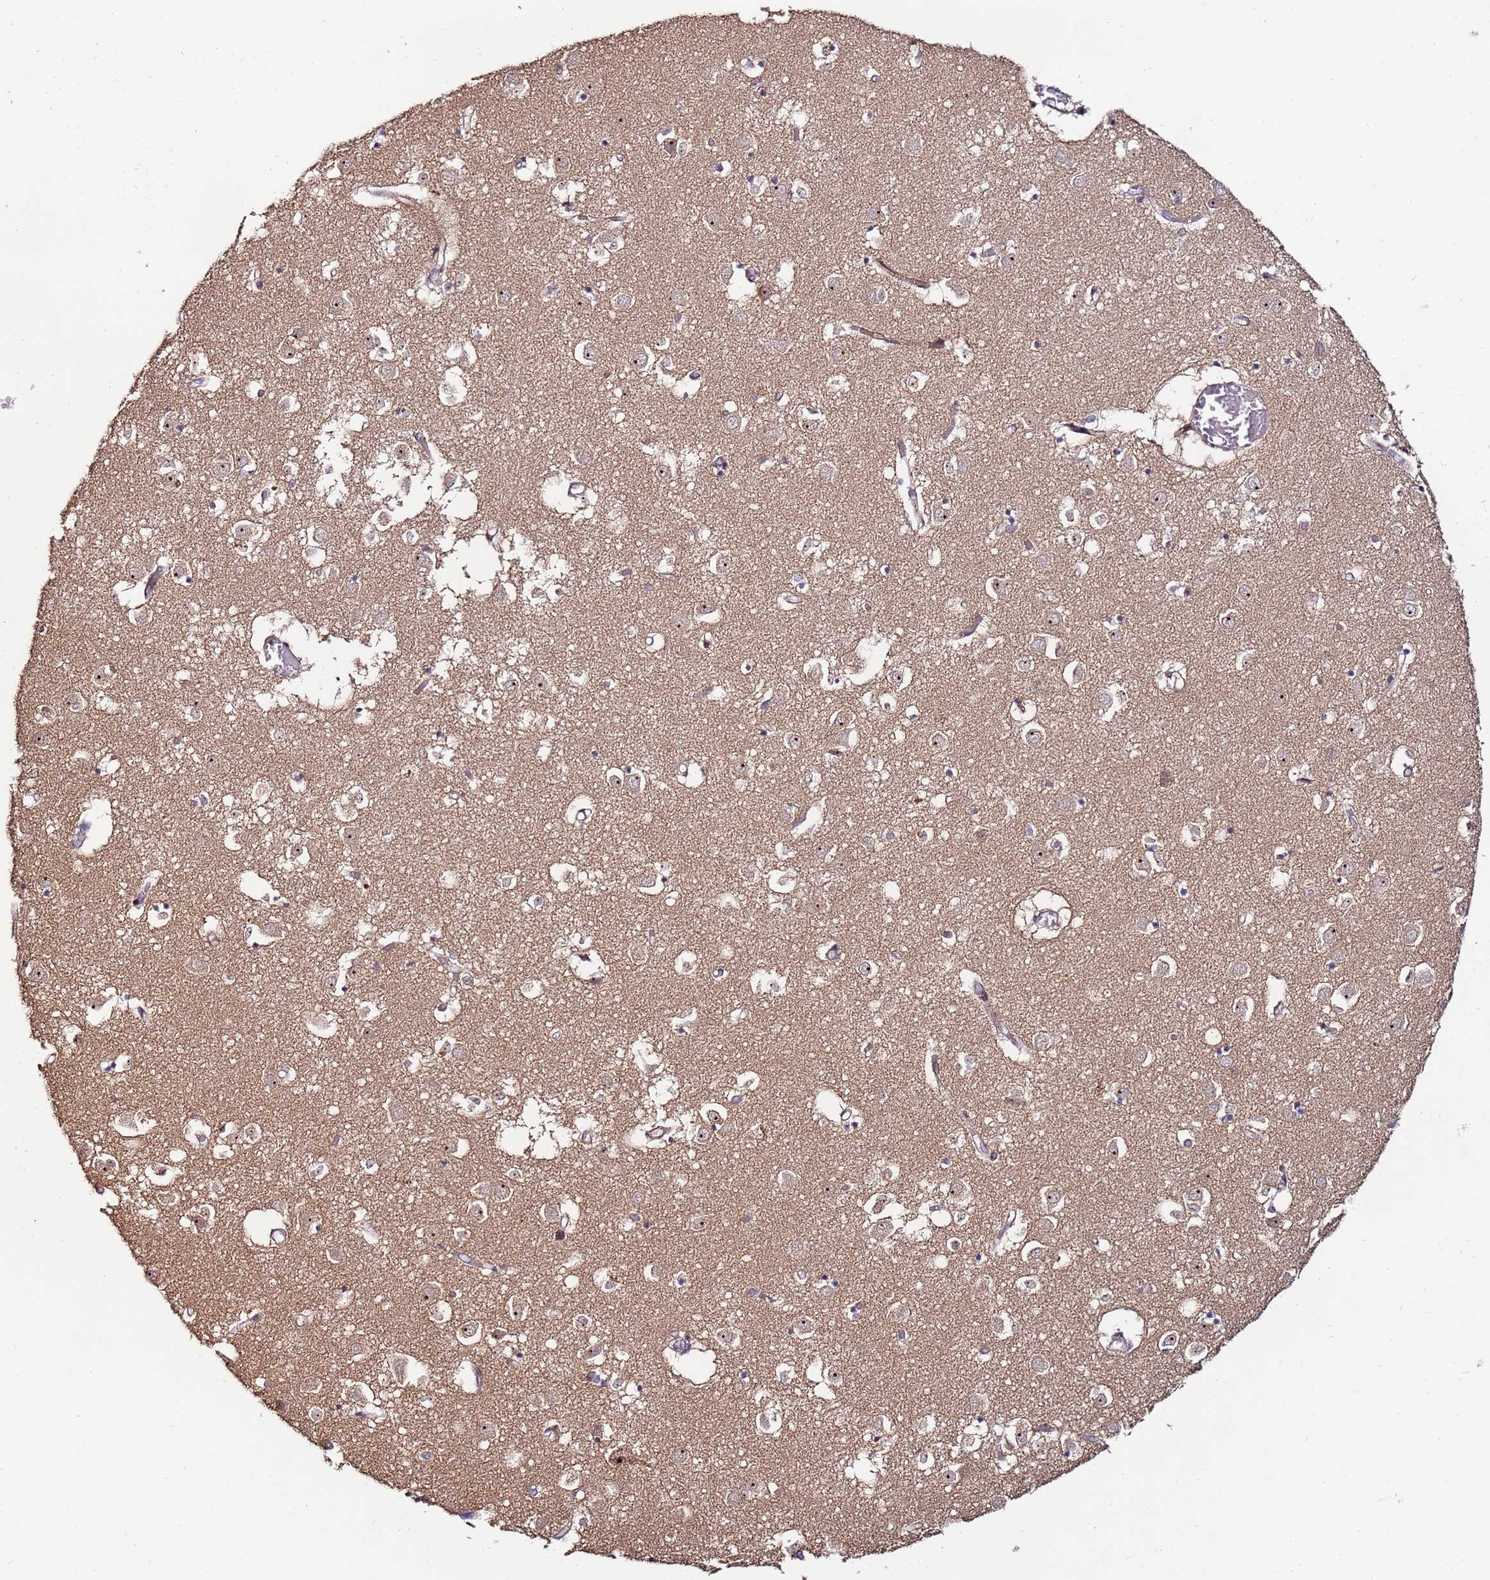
{"staining": {"intensity": "weak", "quantity": "<25%", "location": "nuclear"}, "tissue": "caudate", "cell_type": "Glial cells", "image_type": "normal", "snomed": [{"axis": "morphology", "description": "Normal tissue, NOS"}, {"axis": "topography", "description": "Lateral ventricle wall"}], "caption": "This is an immunohistochemistry (IHC) photomicrograph of benign human caudate. There is no positivity in glial cells.", "gene": "KRI1", "patient": {"sex": "male", "age": 70}}